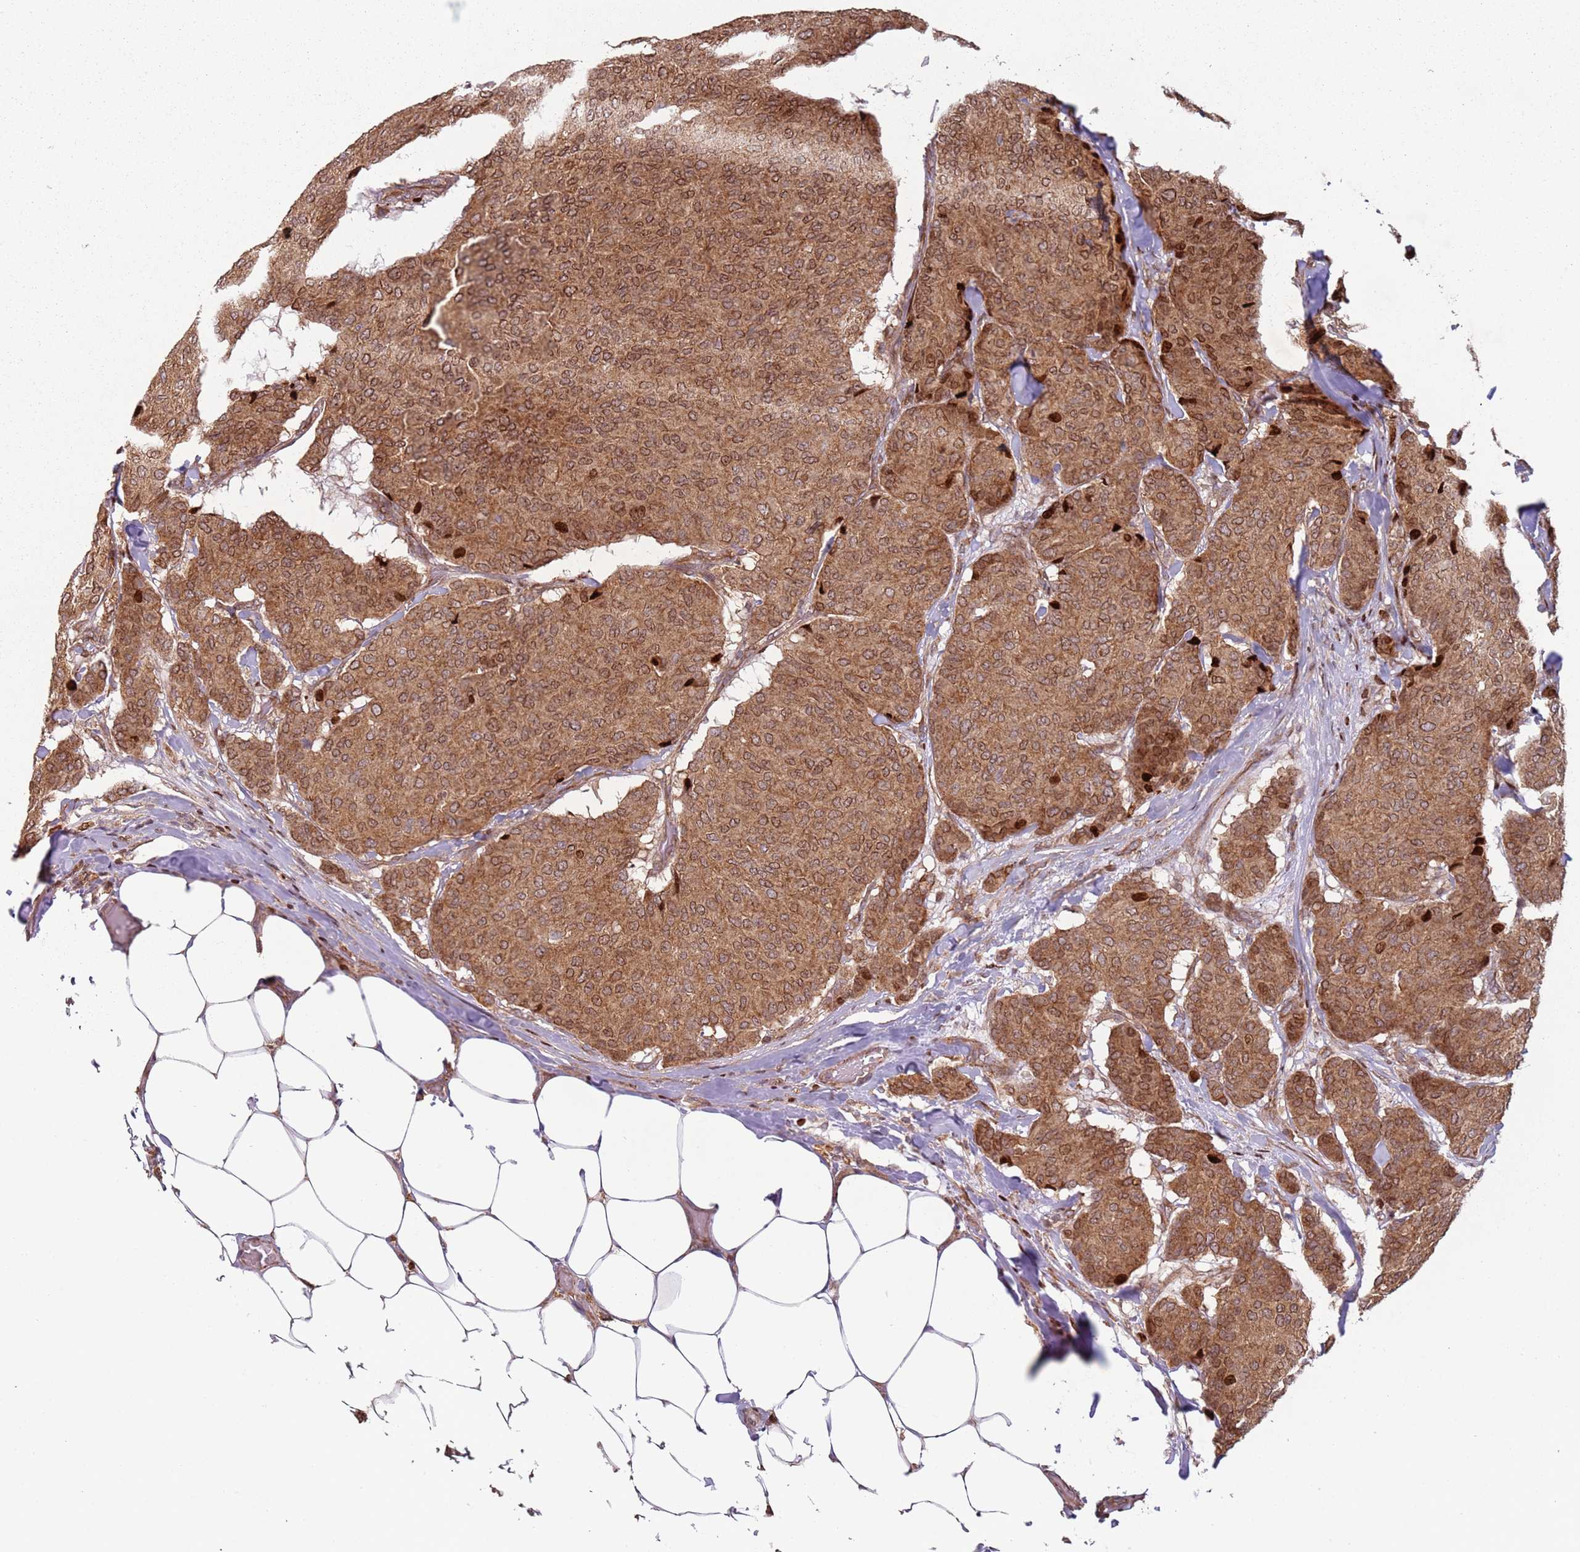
{"staining": {"intensity": "moderate", "quantity": ">75%", "location": "cytoplasmic/membranous,nuclear"}, "tissue": "breast cancer", "cell_type": "Tumor cells", "image_type": "cancer", "snomed": [{"axis": "morphology", "description": "Duct carcinoma"}, {"axis": "topography", "description": "Breast"}], "caption": "Breast invasive ductal carcinoma tissue demonstrates moderate cytoplasmic/membranous and nuclear staining in approximately >75% of tumor cells (DAB (3,3'-diaminobenzidine) = brown stain, brightfield microscopy at high magnification).", "gene": "HNRNPLL", "patient": {"sex": "female", "age": 75}}